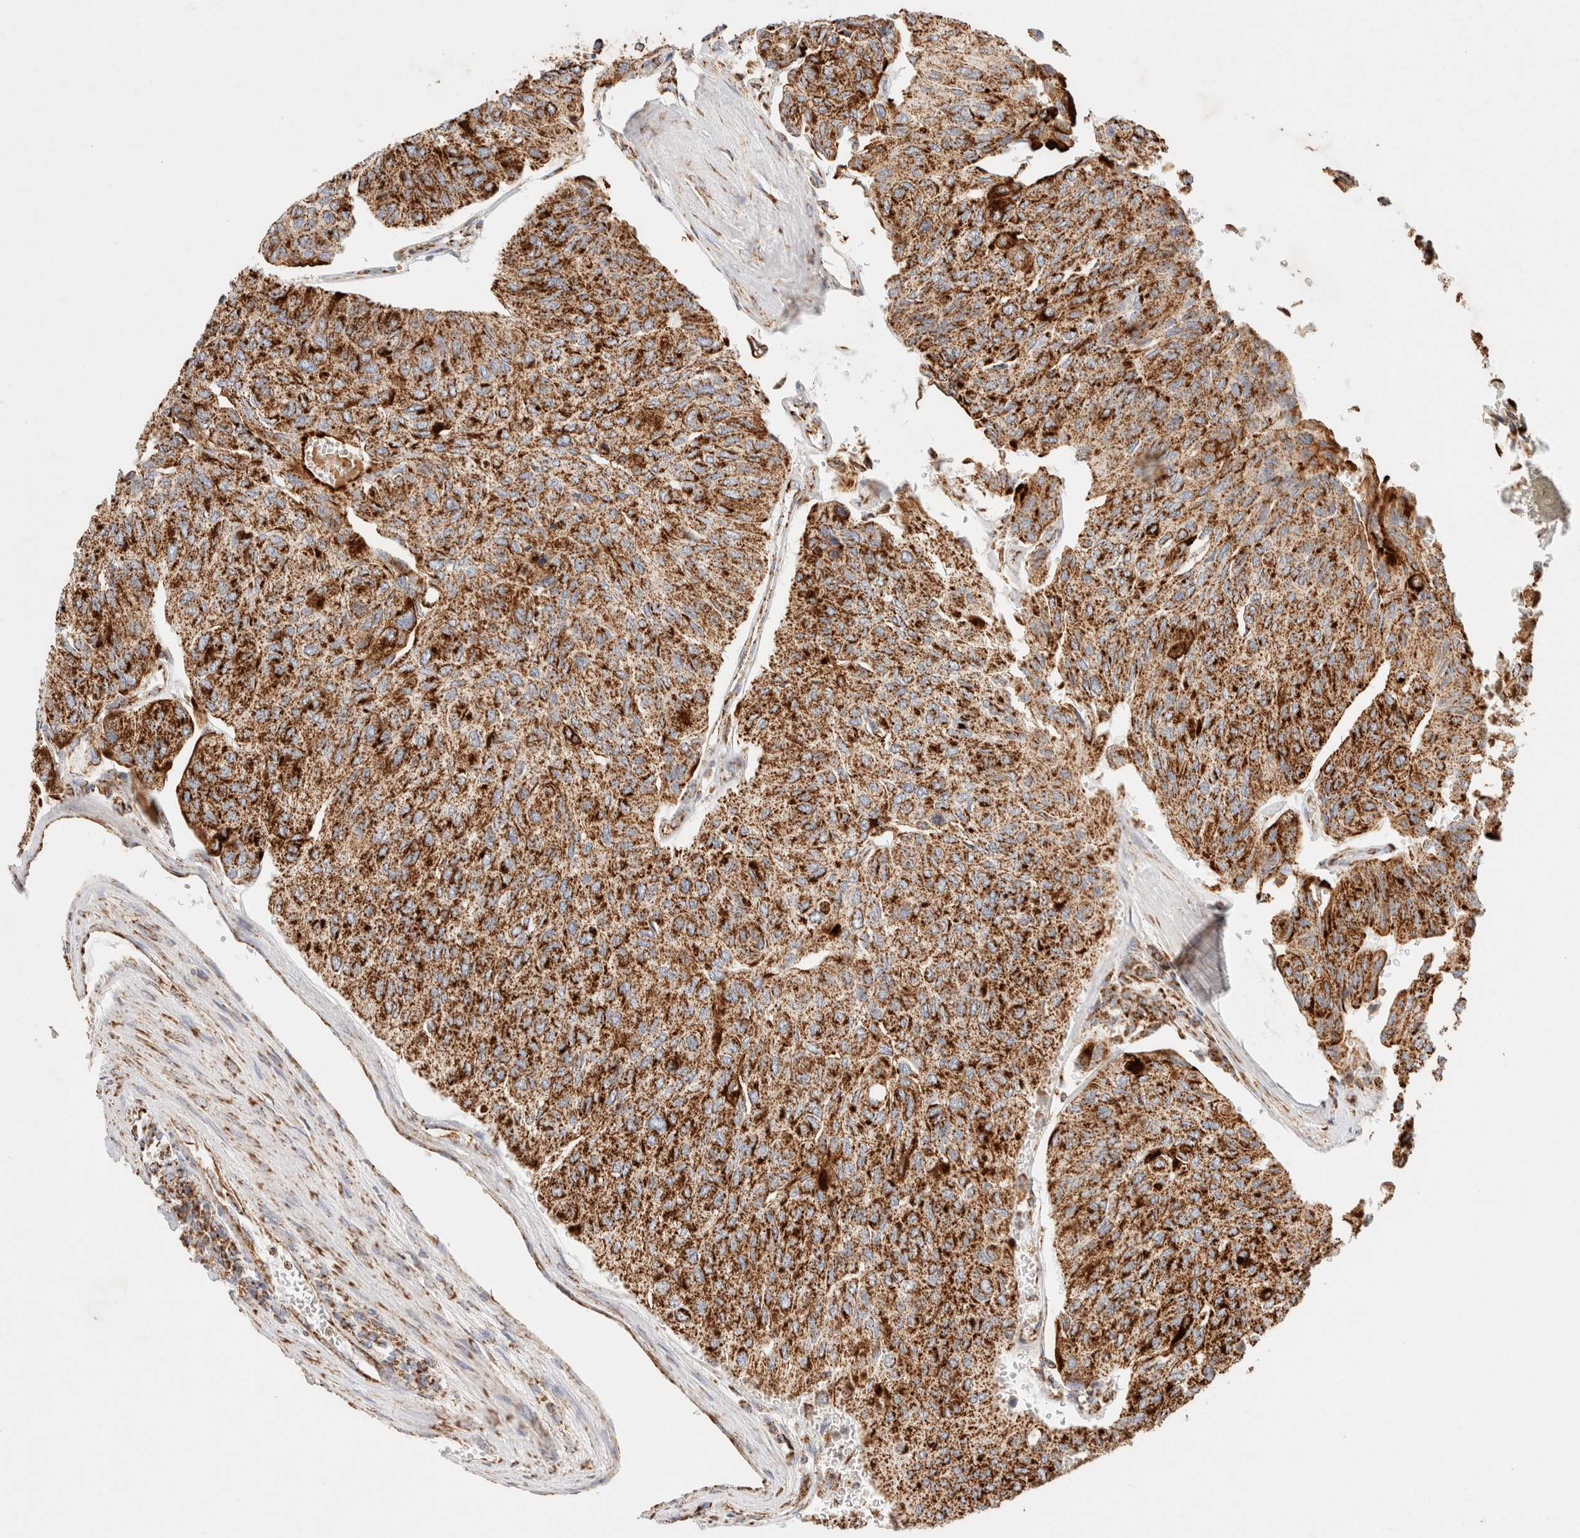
{"staining": {"intensity": "strong", "quantity": ">75%", "location": "cytoplasmic/membranous"}, "tissue": "urothelial cancer", "cell_type": "Tumor cells", "image_type": "cancer", "snomed": [{"axis": "morphology", "description": "Urothelial carcinoma, High grade"}, {"axis": "topography", "description": "Urinary bladder"}], "caption": "Tumor cells exhibit strong cytoplasmic/membranous positivity in approximately >75% of cells in high-grade urothelial carcinoma. Ihc stains the protein of interest in brown and the nuclei are stained blue.", "gene": "PHB2", "patient": {"sex": "male", "age": 66}}